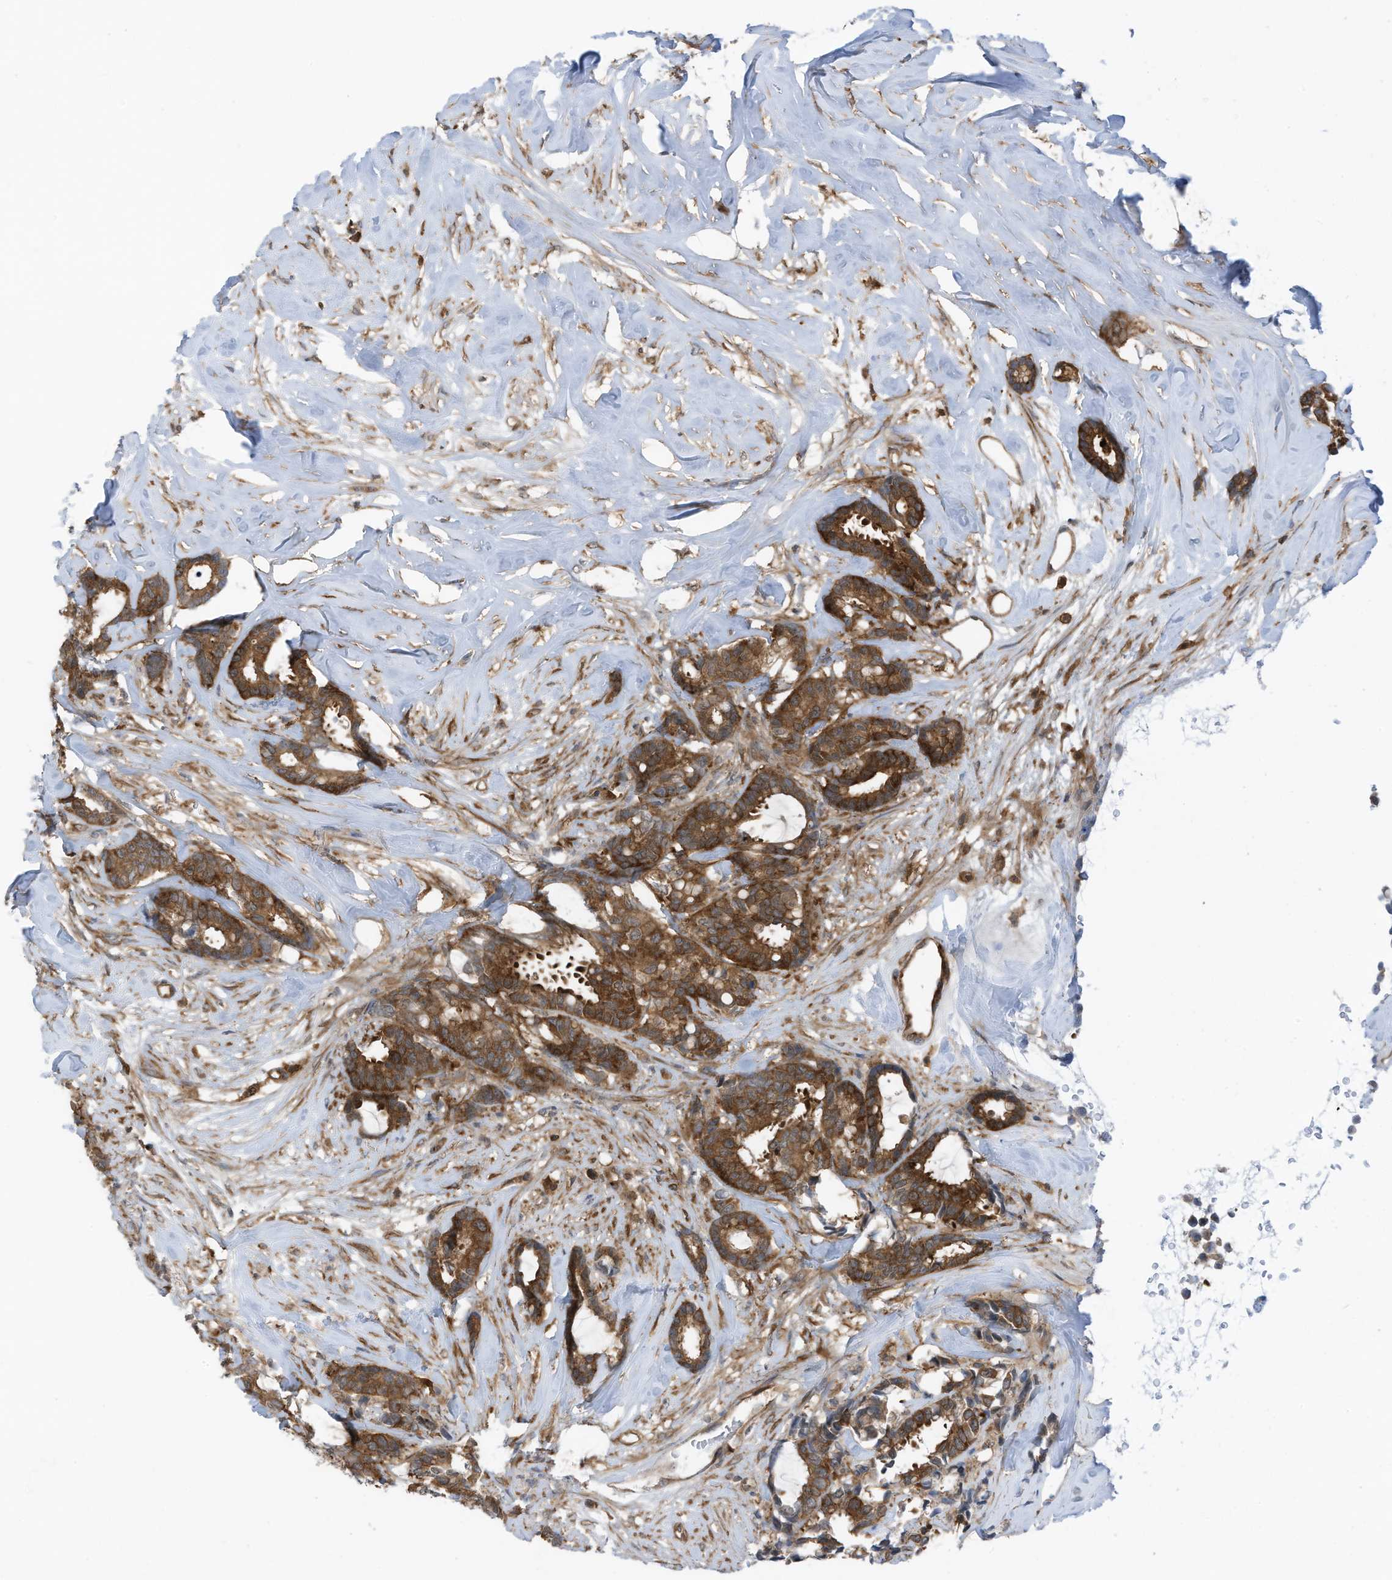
{"staining": {"intensity": "moderate", "quantity": ">75%", "location": "cytoplasmic/membranous"}, "tissue": "breast cancer", "cell_type": "Tumor cells", "image_type": "cancer", "snomed": [{"axis": "morphology", "description": "Duct carcinoma"}, {"axis": "topography", "description": "Breast"}], "caption": "Breast cancer was stained to show a protein in brown. There is medium levels of moderate cytoplasmic/membranous positivity in about >75% of tumor cells.", "gene": "REPS1", "patient": {"sex": "female", "age": 87}}